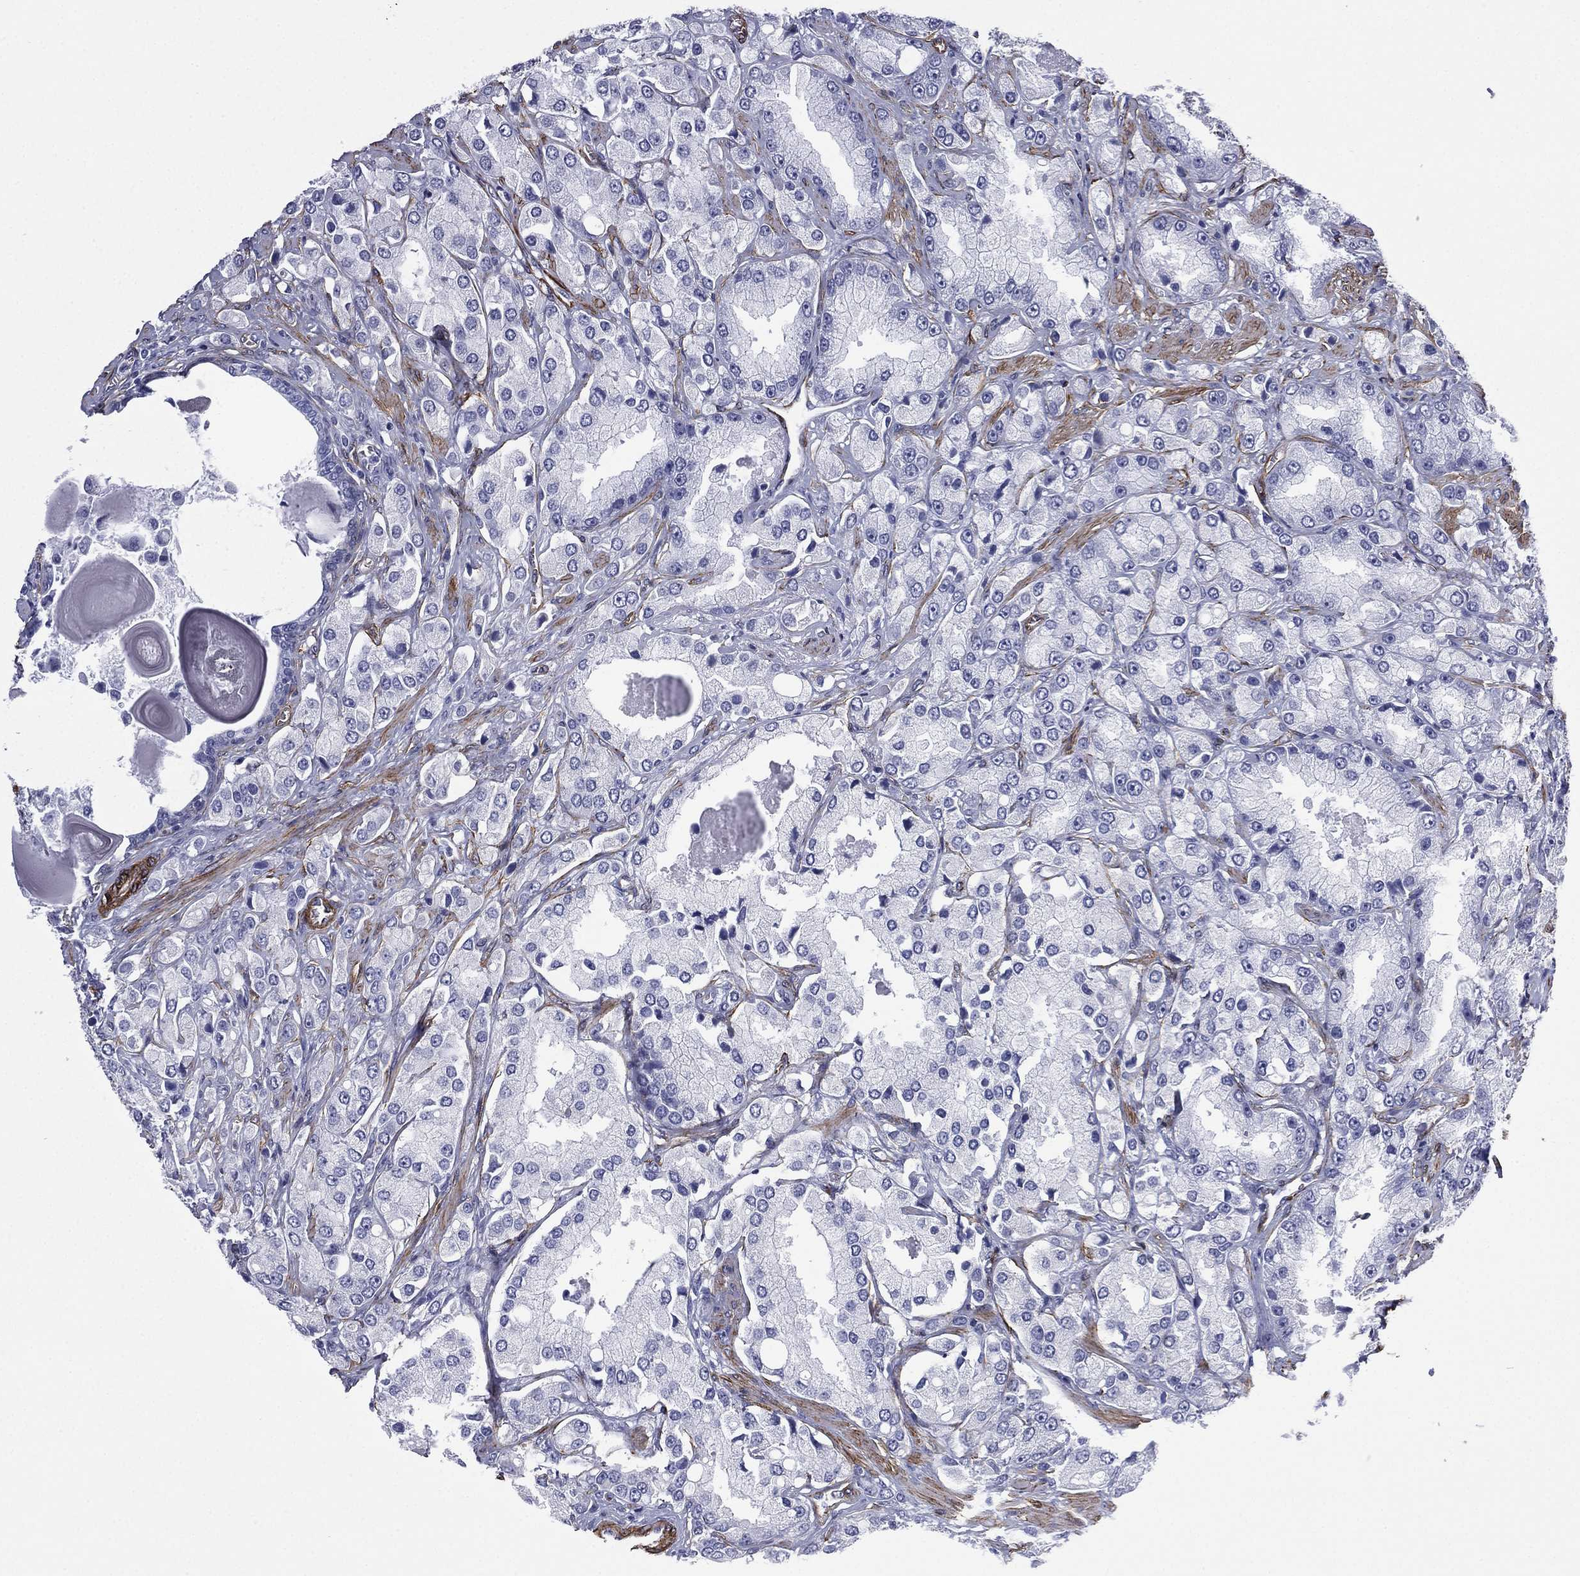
{"staining": {"intensity": "negative", "quantity": "none", "location": "none"}, "tissue": "prostate cancer", "cell_type": "Tumor cells", "image_type": "cancer", "snomed": [{"axis": "morphology", "description": "Adenocarcinoma, NOS"}, {"axis": "topography", "description": "Prostate and seminal vesicle, NOS"}, {"axis": "topography", "description": "Prostate"}], "caption": "DAB (3,3'-diaminobenzidine) immunohistochemical staining of human prostate cancer (adenocarcinoma) demonstrates no significant positivity in tumor cells.", "gene": "CAVIN3", "patient": {"sex": "male", "age": 64}}